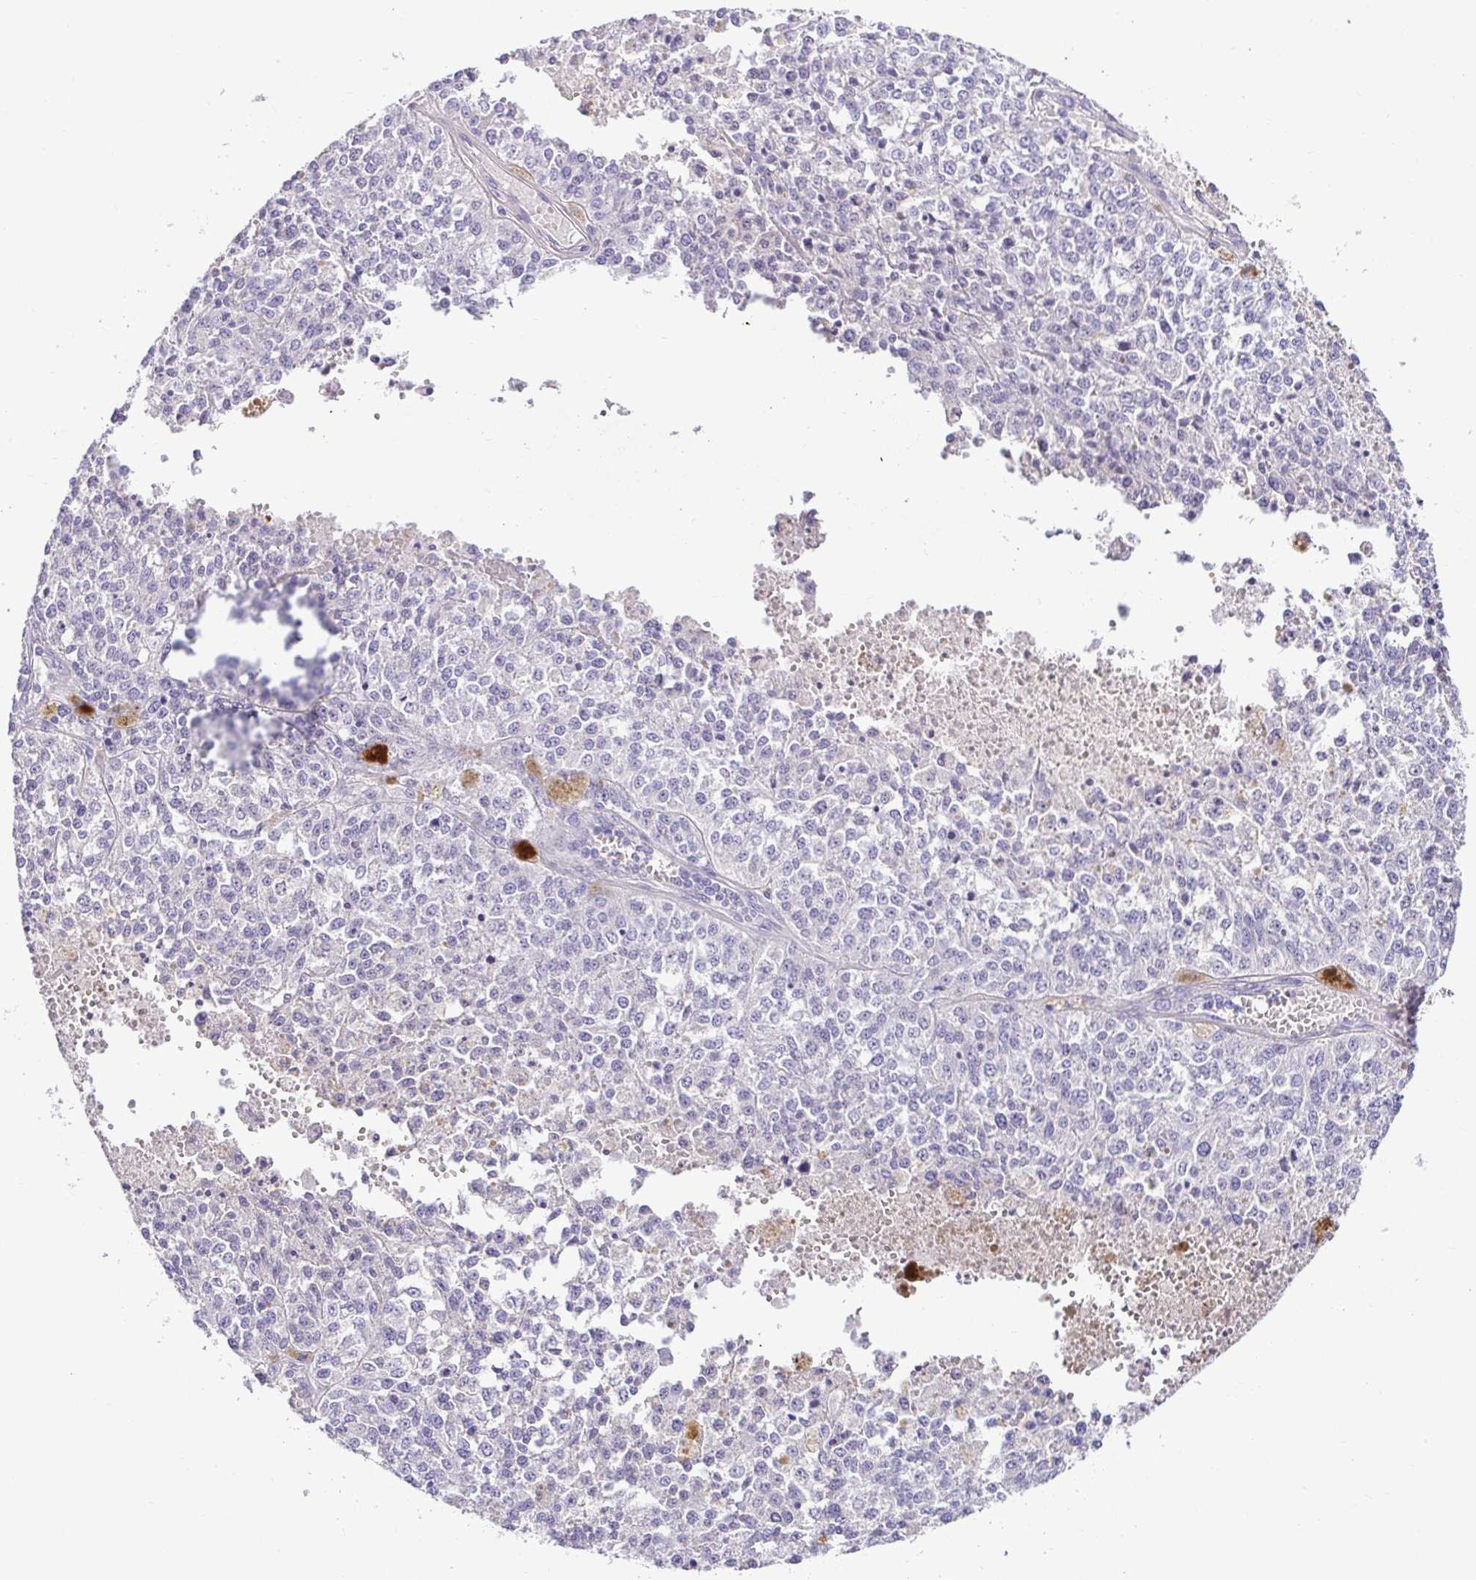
{"staining": {"intensity": "negative", "quantity": "none", "location": "none"}, "tissue": "melanoma", "cell_type": "Tumor cells", "image_type": "cancer", "snomed": [{"axis": "morphology", "description": "Malignant melanoma, Metastatic site"}, {"axis": "topography", "description": "Lymph node"}], "caption": "This is an immunohistochemistry micrograph of human malignant melanoma (metastatic site). There is no positivity in tumor cells.", "gene": "CDO1", "patient": {"sex": "female", "age": 64}}